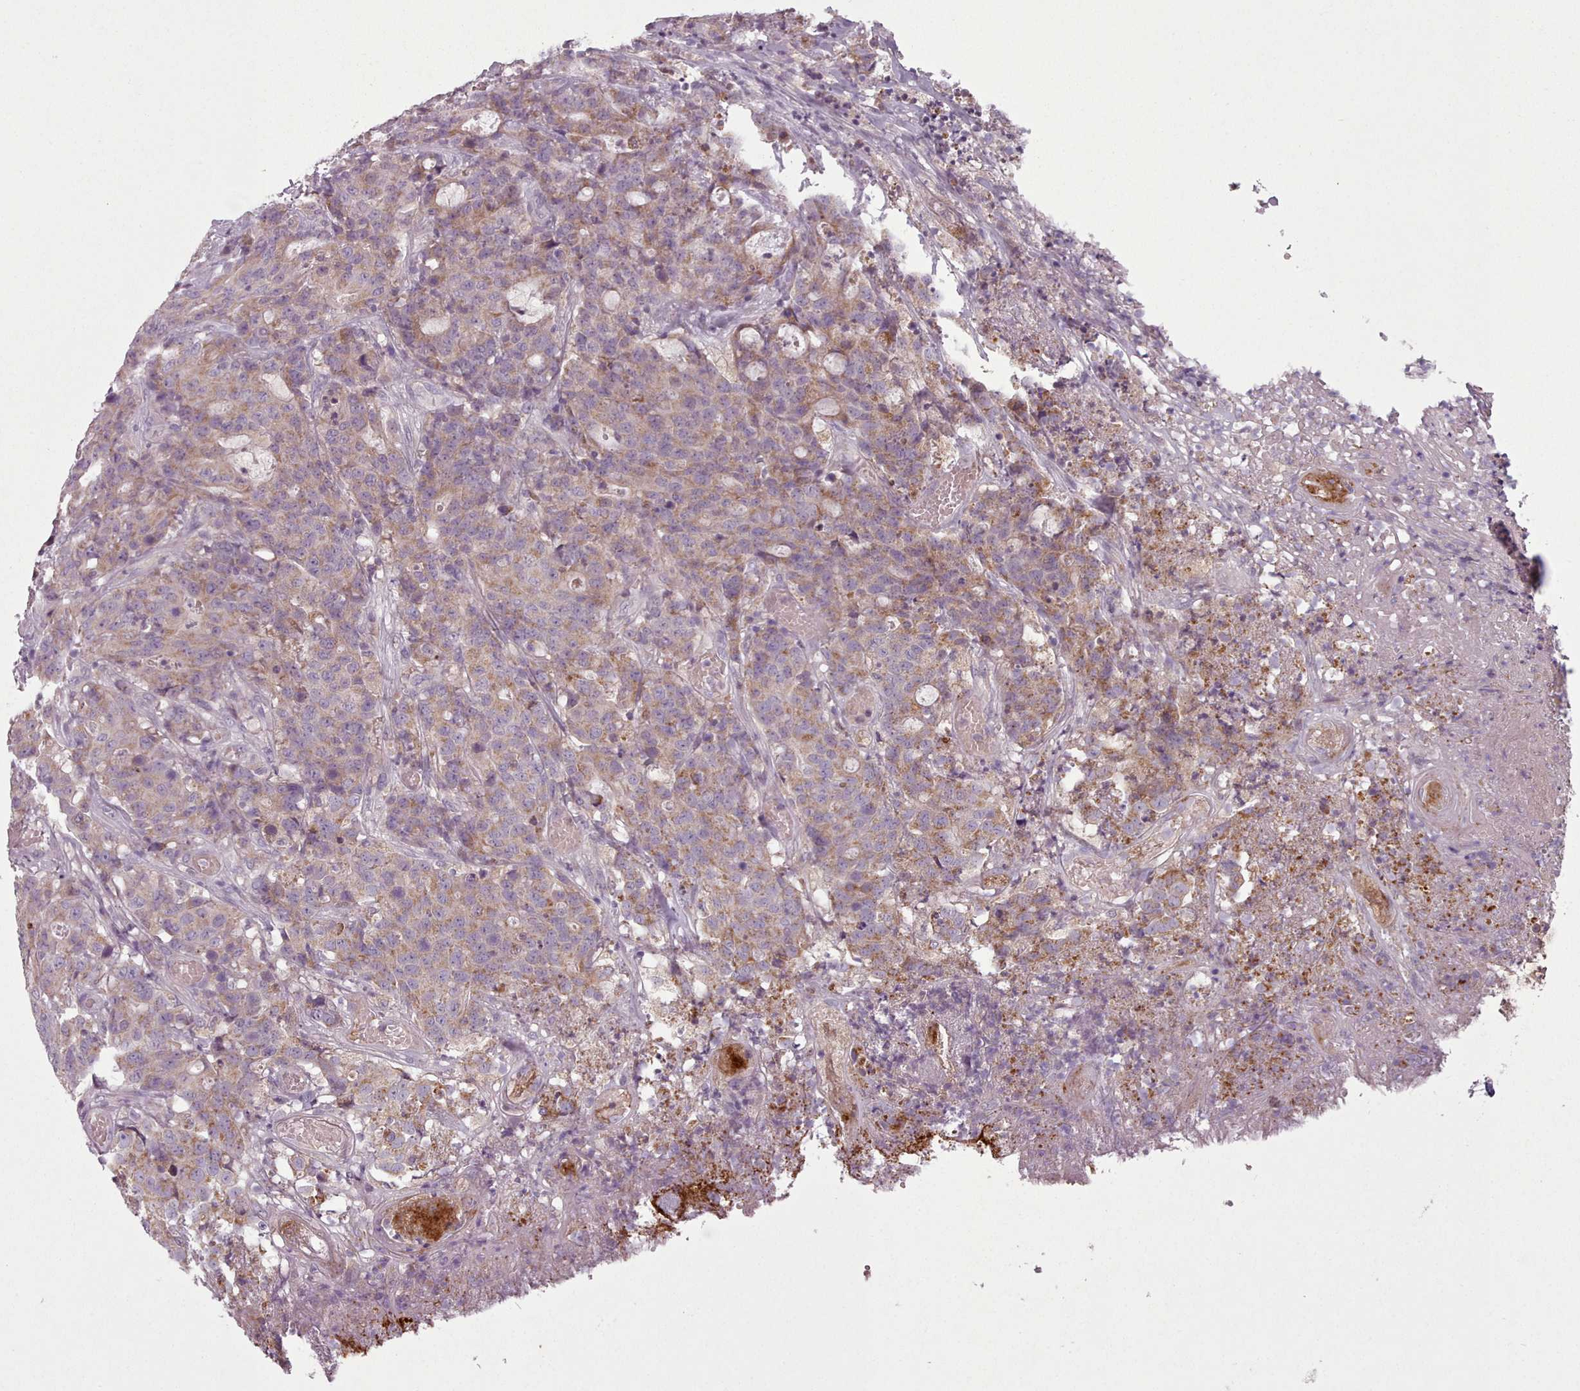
{"staining": {"intensity": "weak", "quantity": ">75%", "location": "cytoplasmic/membranous"}, "tissue": "colorectal cancer", "cell_type": "Tumor cells", "image_type": "cancer", "snomed": [{"axis": "morphology", "description": "Adenocarcinoma, NOS"}, {"axis": "topography", "description": "Colon"}], "caption": "Colorectal cancer (adenocarcinoma) stained with immunohistochemistry (IHC) displays weak cytoplasmic/membranous staining in about >75% of tumor cells. The protein is shown in brown color, while the nuclei are stained blue.", "gene": "LAPTM5", "patient": {"sex": "male", "age": 83}}